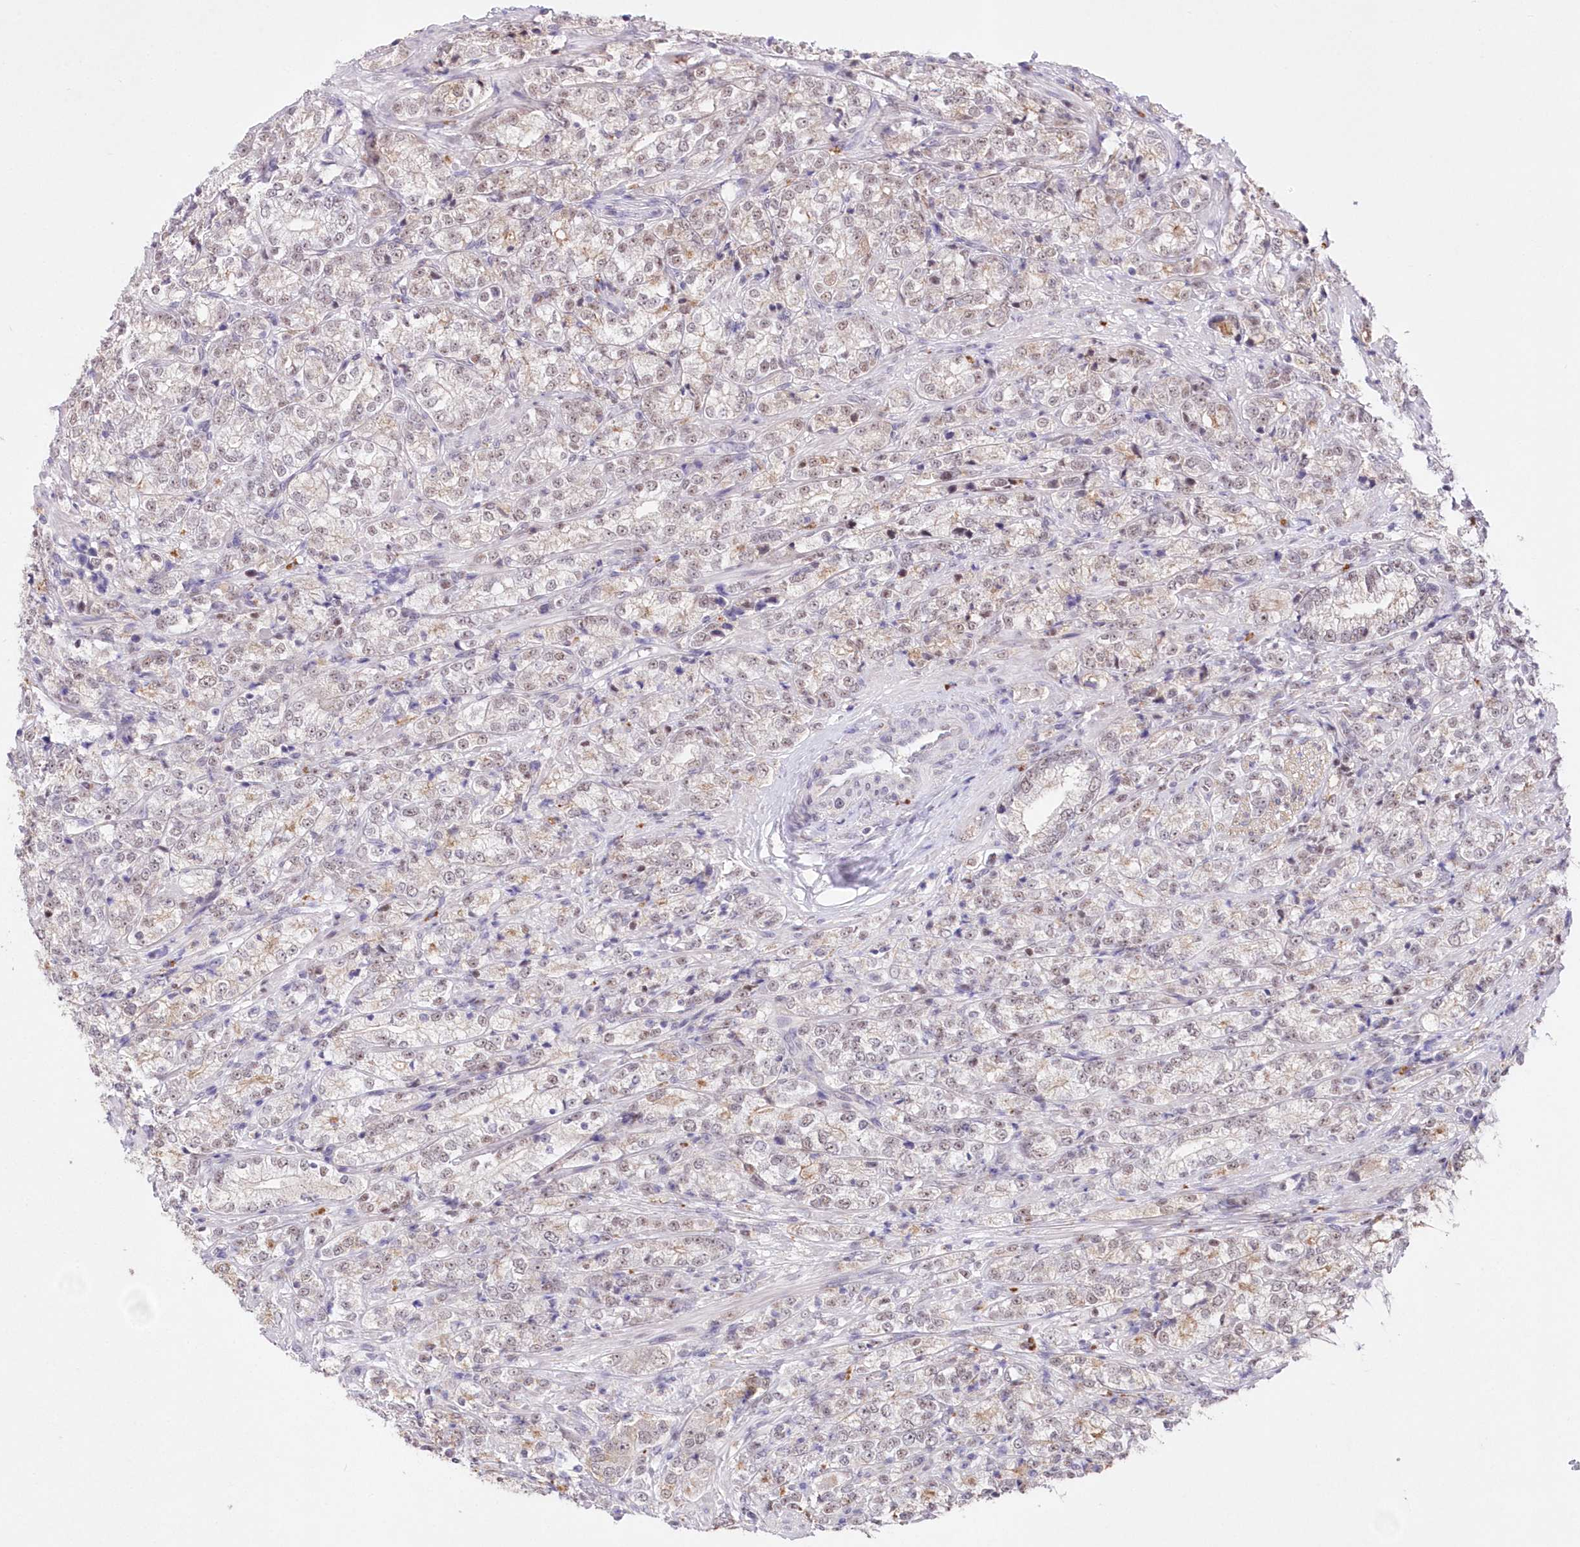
{"staining": {"intensity": "weak", "quantity": "25%-75%", "location": "cytoplasmic/membranous,nuclear"}, "tissue": "prostate cancer", "cell_type": "Tumor cells", "image_type": "cancer", "snomed": [{"axis": "morphology", "description": "Adenocarcinoma, High grade"}, {"axis": "topography", "description": "Prostate"}], "caption": "Prostate cancer (adenocarcinoma (high-grade)) tissue displays weak cytoplasmic/membranous and nuclear expression in about 25%-75% of tumor cells (DAB IHC with brightfield microscopy, high magnification).", "gene": "RBM27", "patient": {"sex": "male", "age": 69}}